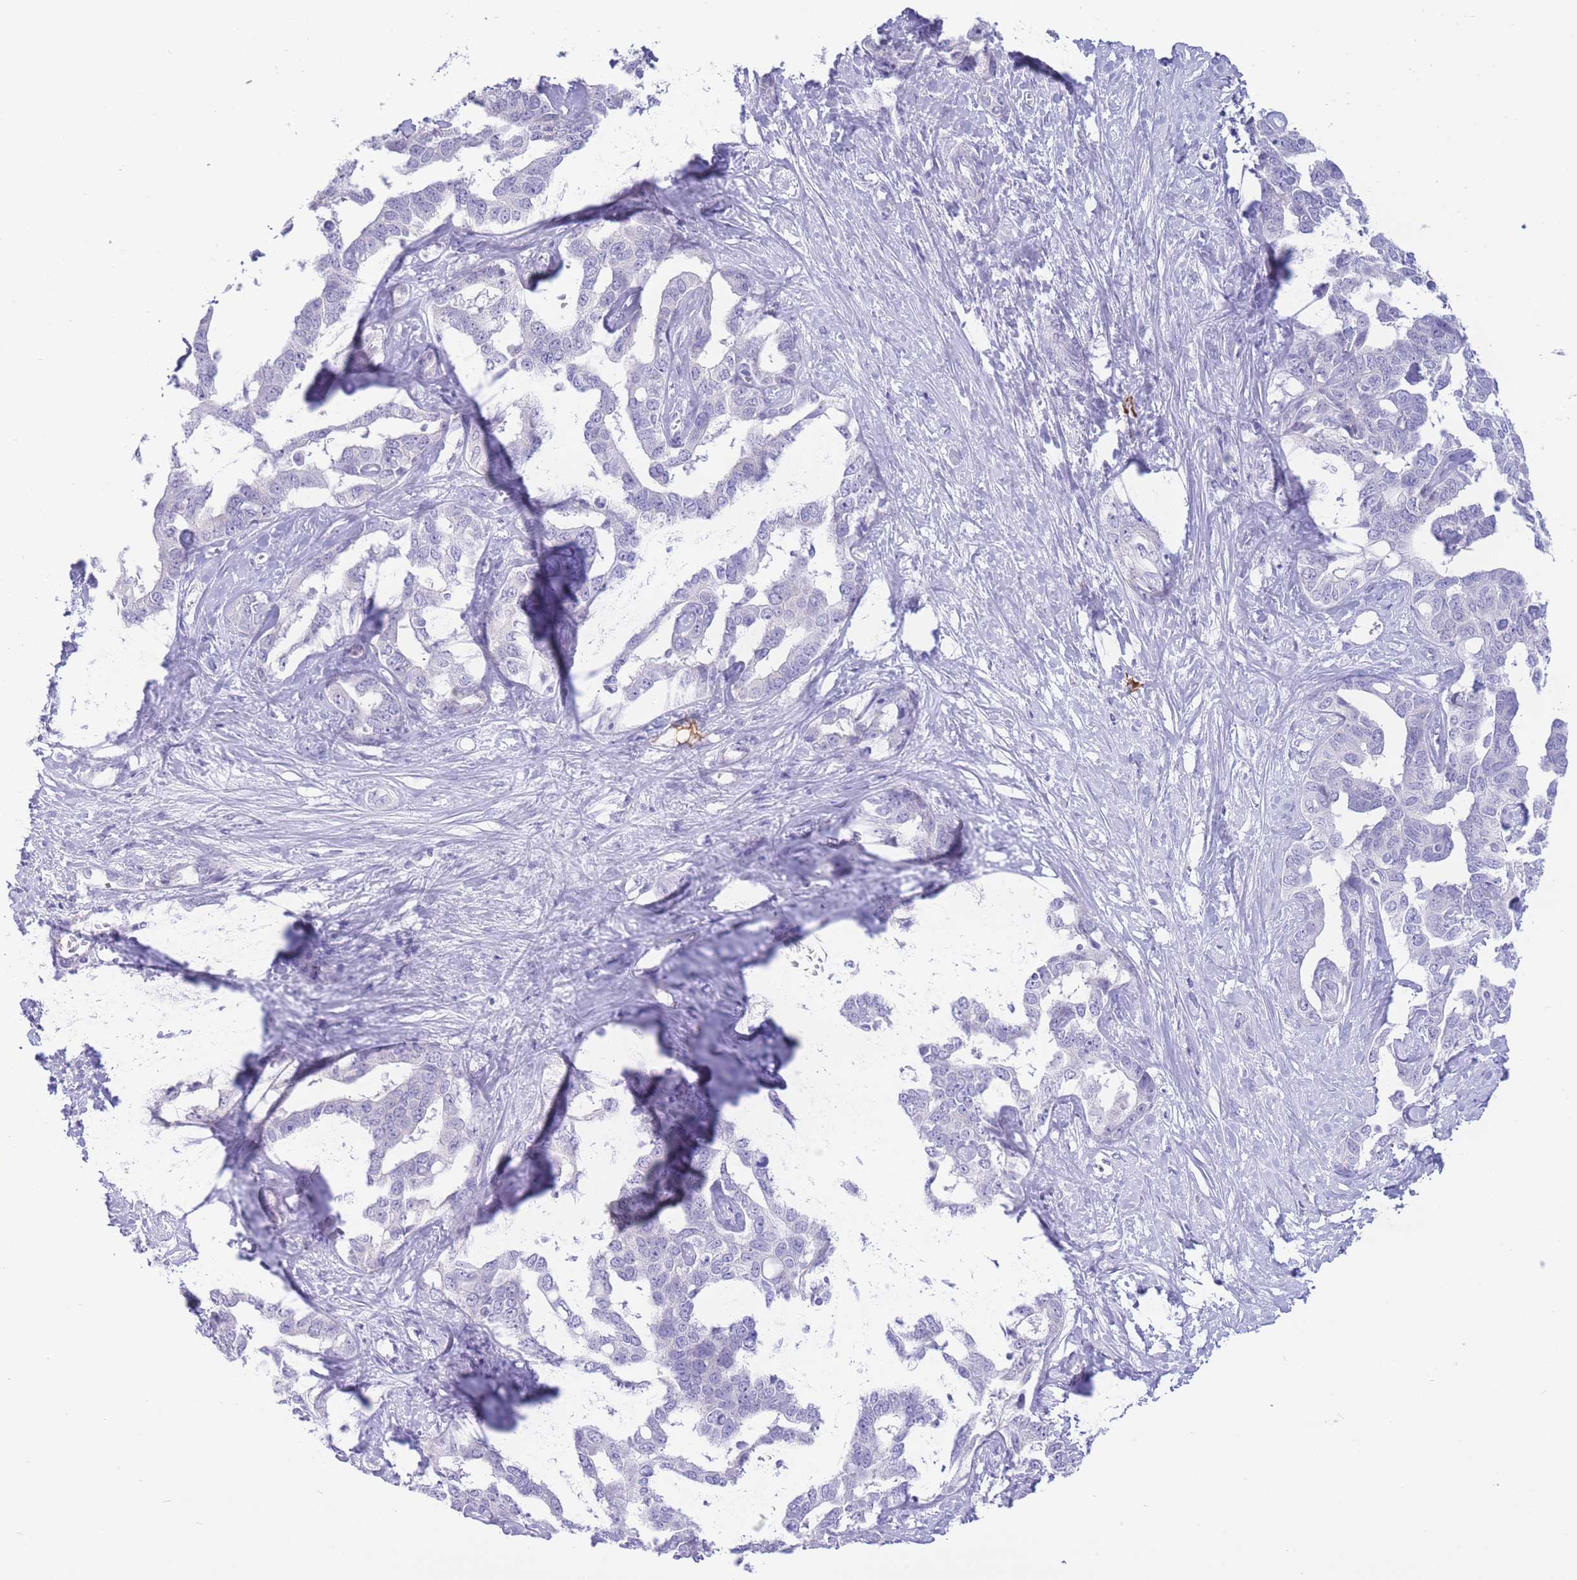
{"staining": {"intensity": "negative", "quantity": "none", "location": "none"}, "tissue": "liver cancer", "cell_type": "Tumor cells", "image_type": "cancer", "snomed": [{"axis": "morphology", "description": "Cholangiocarcinoma"}, {"axis": "topography", "description": "Liver"}], "caption": "The micrograph shows no staining of tumor cells in liver cholangiocarcinoma. Brightfield microscopy of immunohistochemistry (IHC) stained with DAB (3,3'-diaminobenzidine) (brown) and hematoxylin (blue), captured at high magnification.", "gene": "ASAP3", "patient": {"sex": "male", "age": 59}}